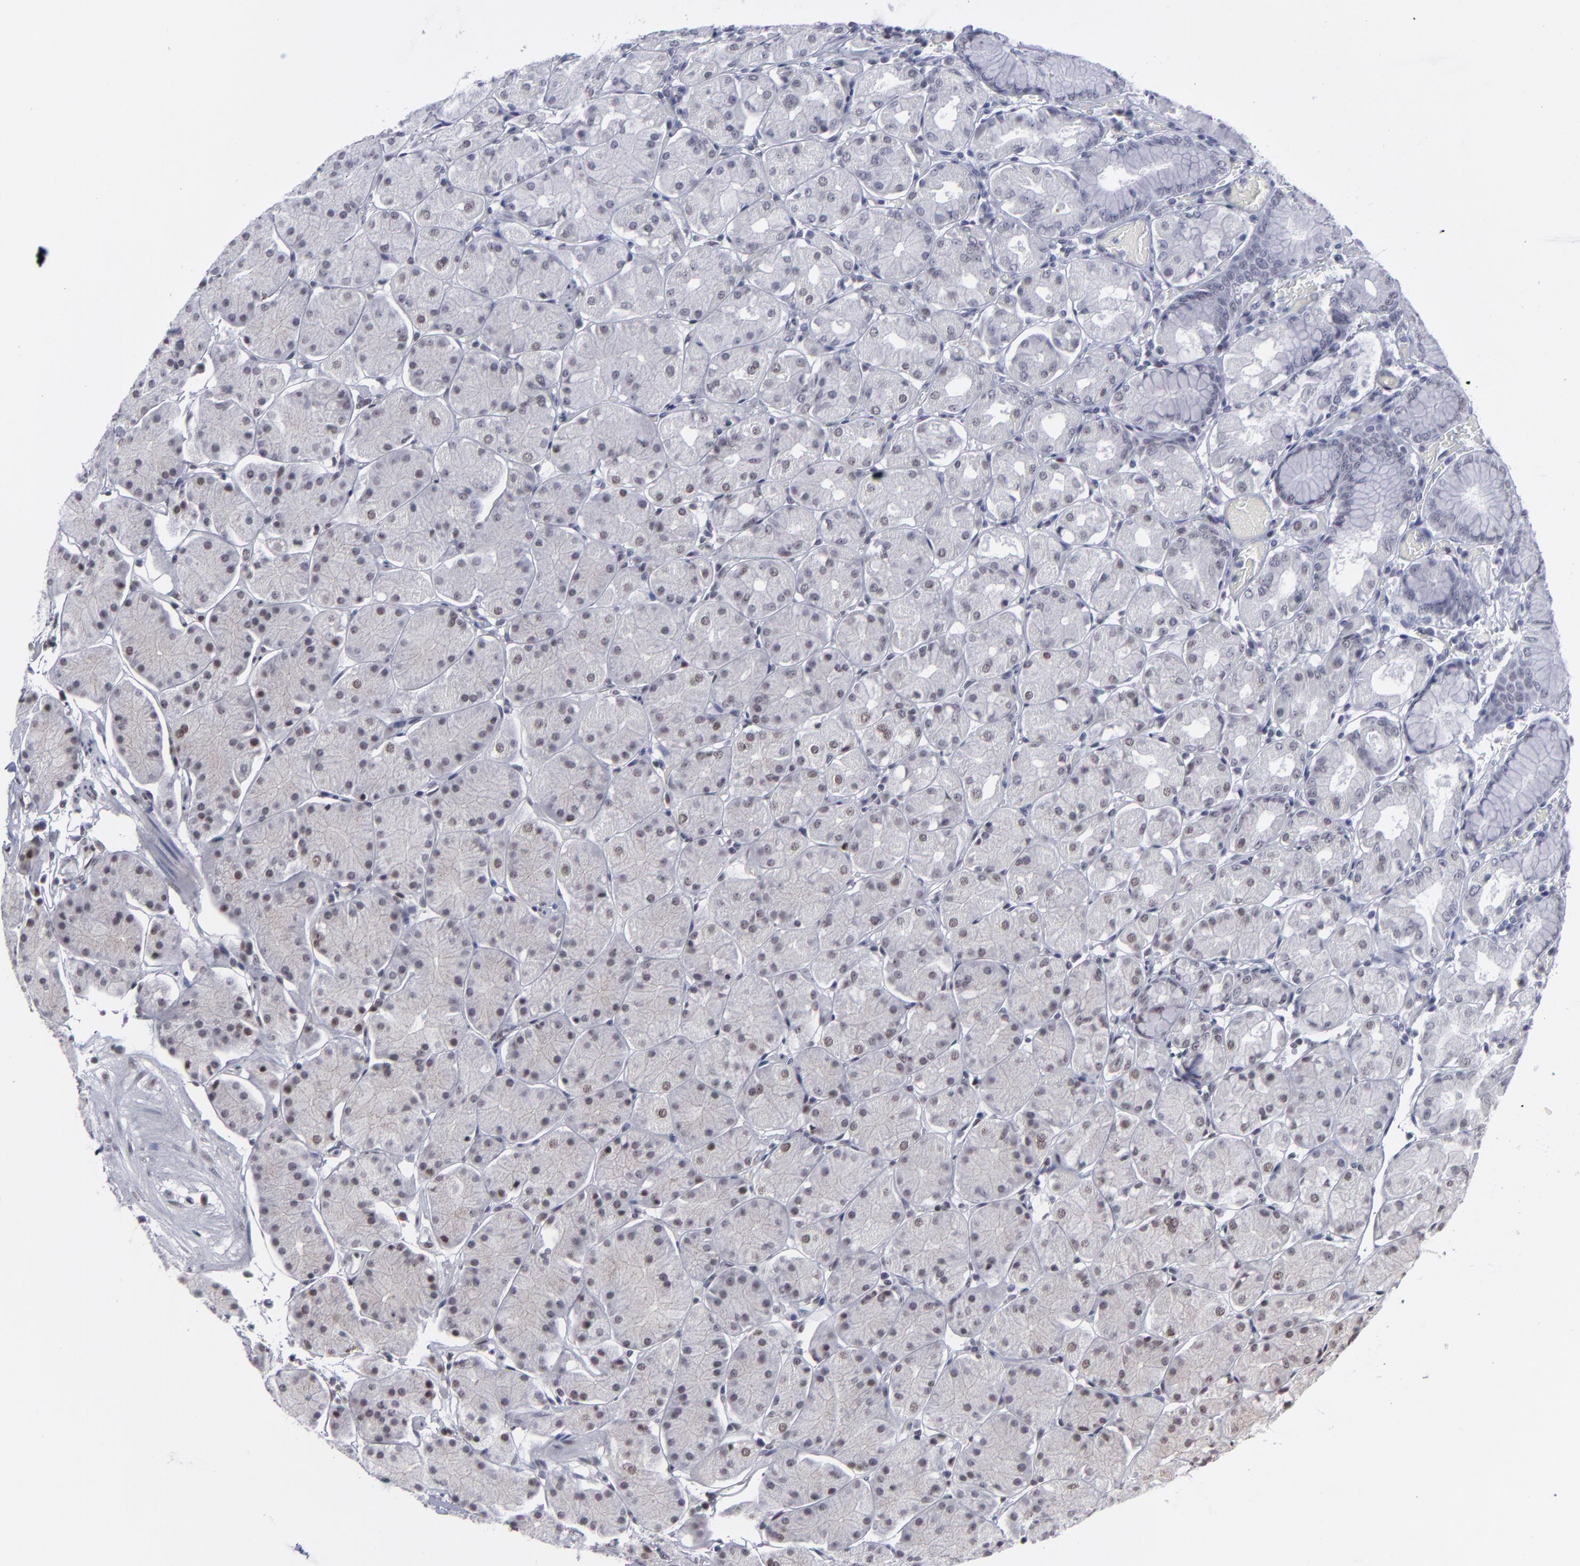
{"staining": {"intensity": "moderate", "quantity": ">75%", "location": "nuclear"}, "tissue": "stomach", "cell_type": "Glandular cells", "image_type": "normal", "snomed": [{"axis": "morphology", "description": "Normal tissue, NOS"}, {"axis": "topography", "description": "Stomach, upper"}, {"axis": "topography", "description": "Stomach"}], "caption": "Immunohistochemical staining of unremarkable human stomach displays moderate nuclear protein positivity in approximately >75% of glandular cells.", "gene": "MLLT3", "patient": {"sex": "male", "age": 76}}